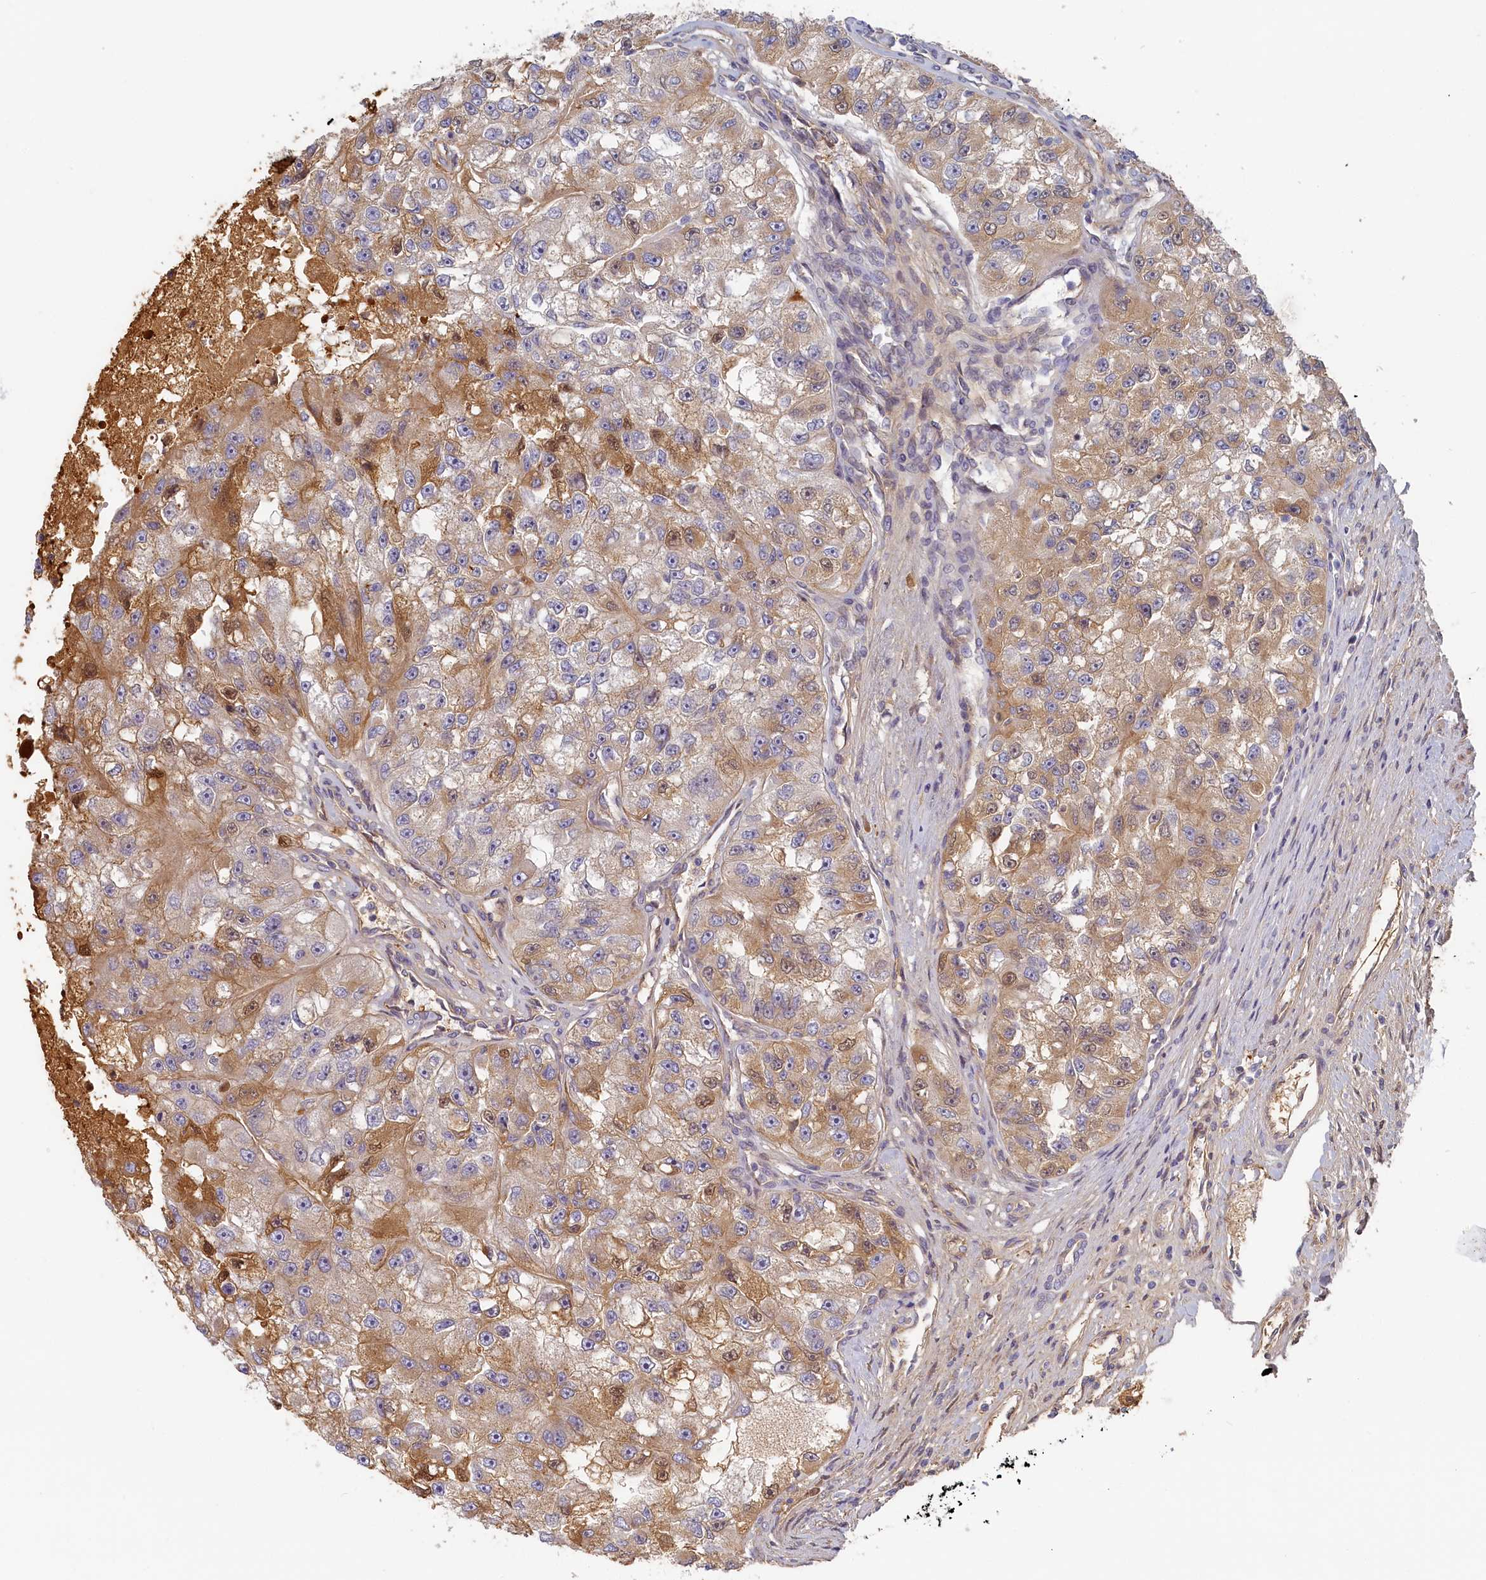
{"staining": {"intensity": "moderate", "quantity": "25%-75%", "location": "cytoplasmic/membranous"}, "tissue": "renal cancer", "cell_type": "Tumor cells", "image_type": "cancer", "snomed": [{"axis": "morphology", "description": "Adenocarcinoma, NOS"}, {"axis": "topography", "description": "Kidney"}], "caption": "Moderate cytoplasmic/membranous positivity is appreciated in approximately 25%-75% of tumor cells in renal cancer (adenocarcinoma).", "gene": "STX16", "patient": {"sex": "male", "age": 63}}